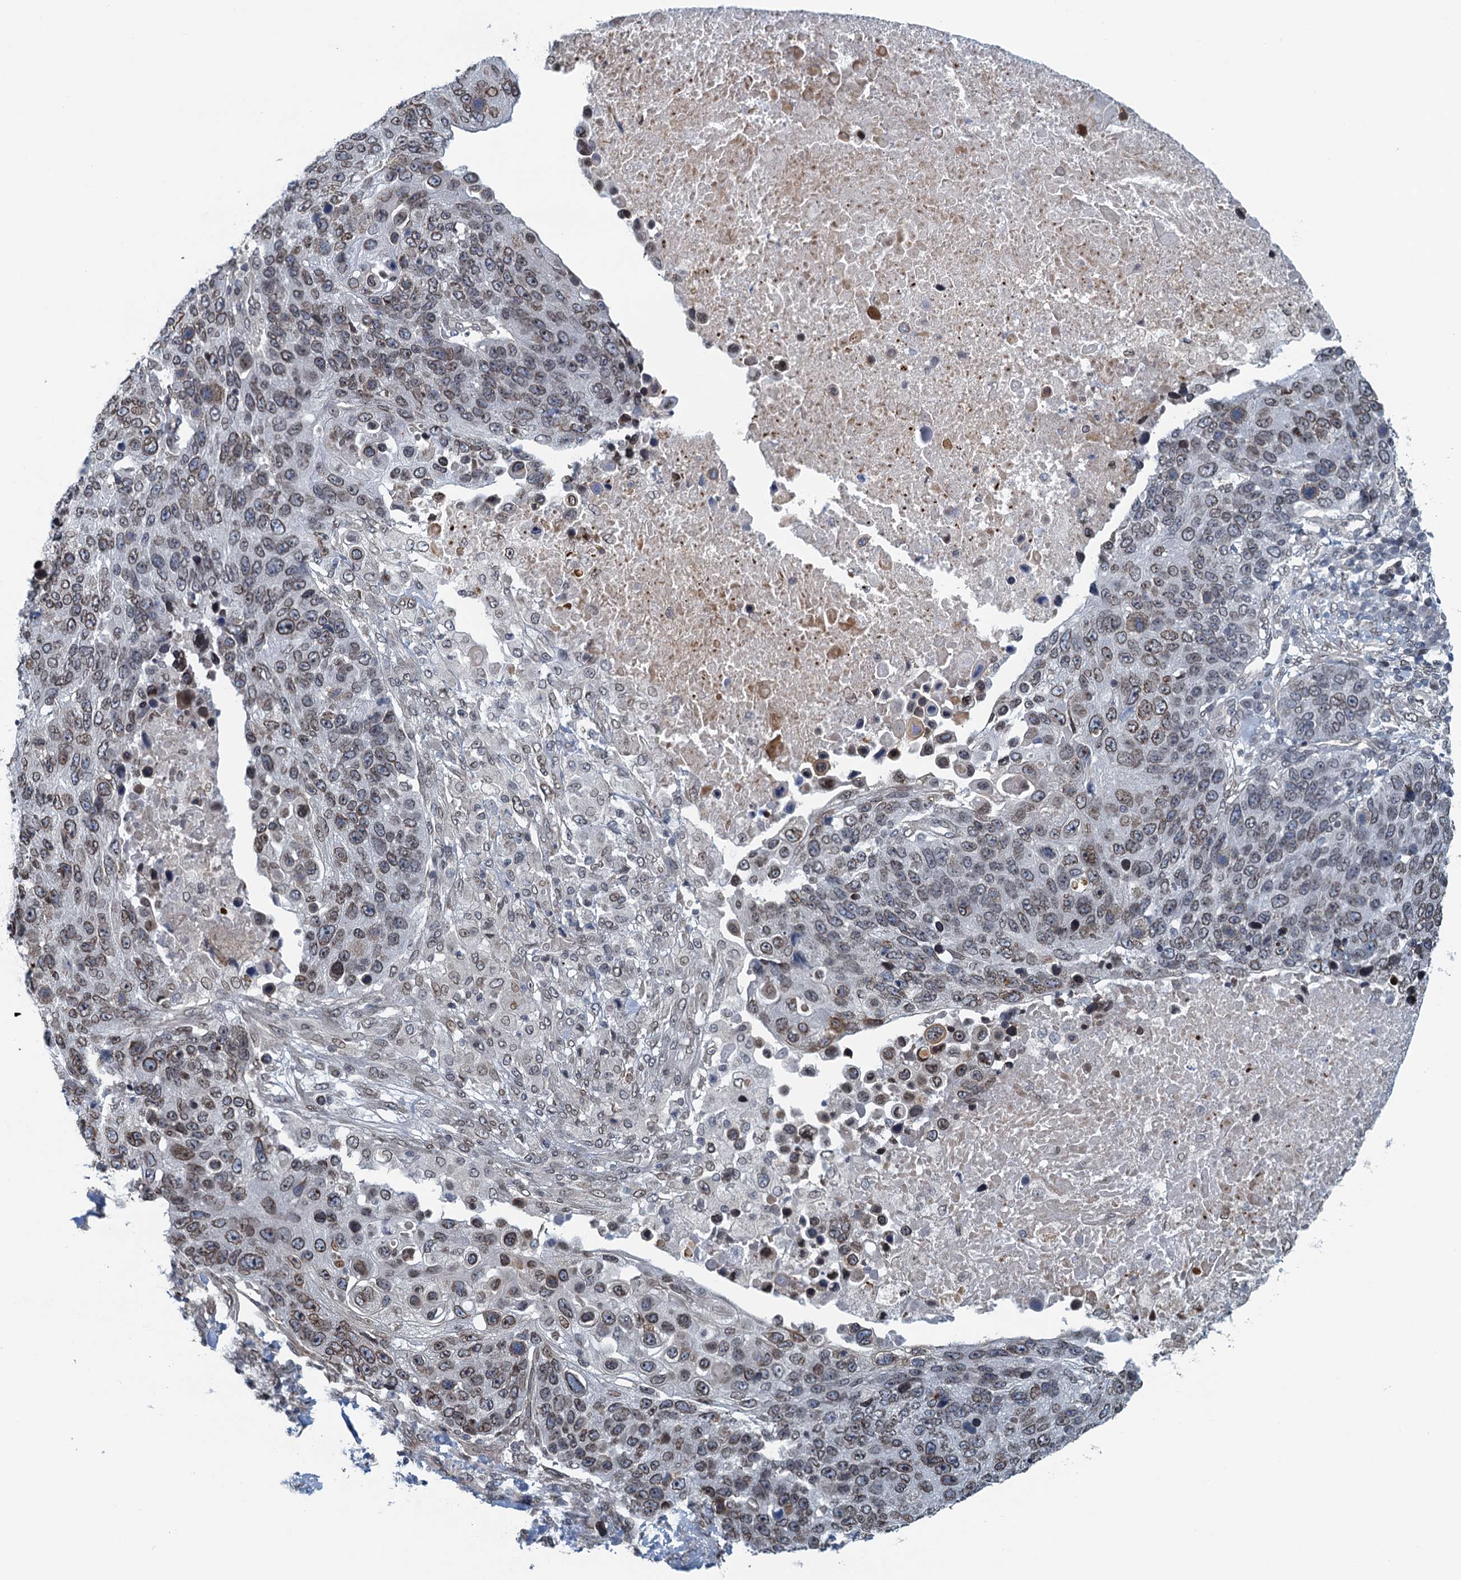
{"staining": {"intensity": "weak", "quantity": ">75%", "location": "cytoplasmic/membranous,nuclear"}, "tissue": "lung cancer", "cell_type": "Tumor cells", "image_type": "cancer", "snomed": [{"axis": "morphology", "description": "Normal tissue, NOS"}, {"axis": "morphology", "description": "Squamous cell carcinoma, NOS"}, {"axis": "topography", "description": "Lymph node"}, {"axis": "topography", "description": "Lung"}], "caption": "Human lung squamous cell carcinoma stained with a protein marker exhibits weak staining in tumor cells.", "gene": "CCDC34", "patient": {"sex": "male", "age": 66}}